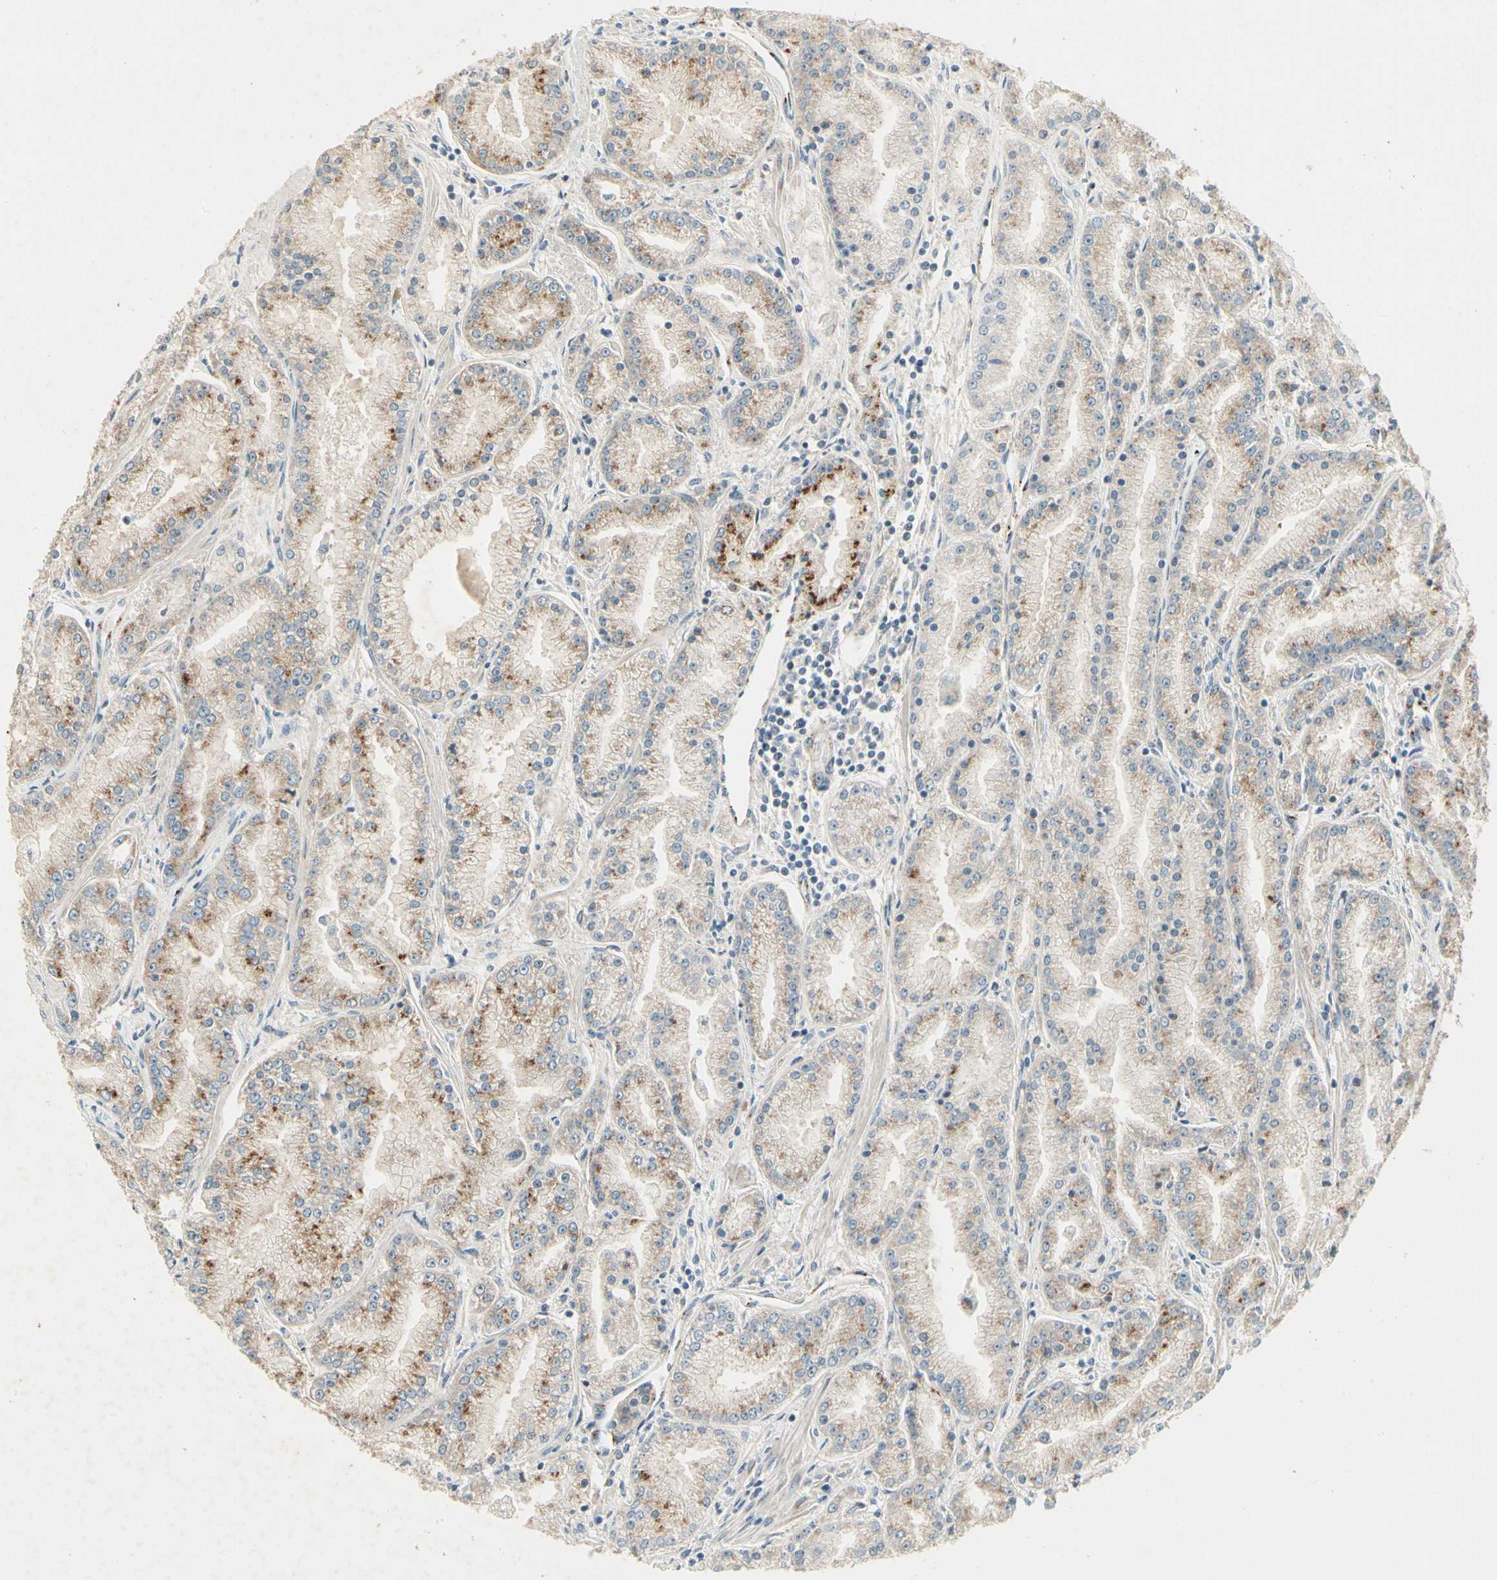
{"staining": {"intensity": "strong", "quantity": "25%-75%", "location": "cytoplasmic/membranous"}, "tissue": "prostate cancer", "cell_type": "Tumor cells", "image_type": "cancer", "snomed": [{"axis": "morphology", "description": "Adenocarcinoma, High grade"}, {"axis": "topography", "description": "Prostate"}], "caption": "Prostate adenocarcinoma (high-grade) stained for a protein exhibits strong cytoplasmic/membranous positivity in tumor cells.", "gene": "MANSC1", "patient": {"sex": "male", "age": 61}}